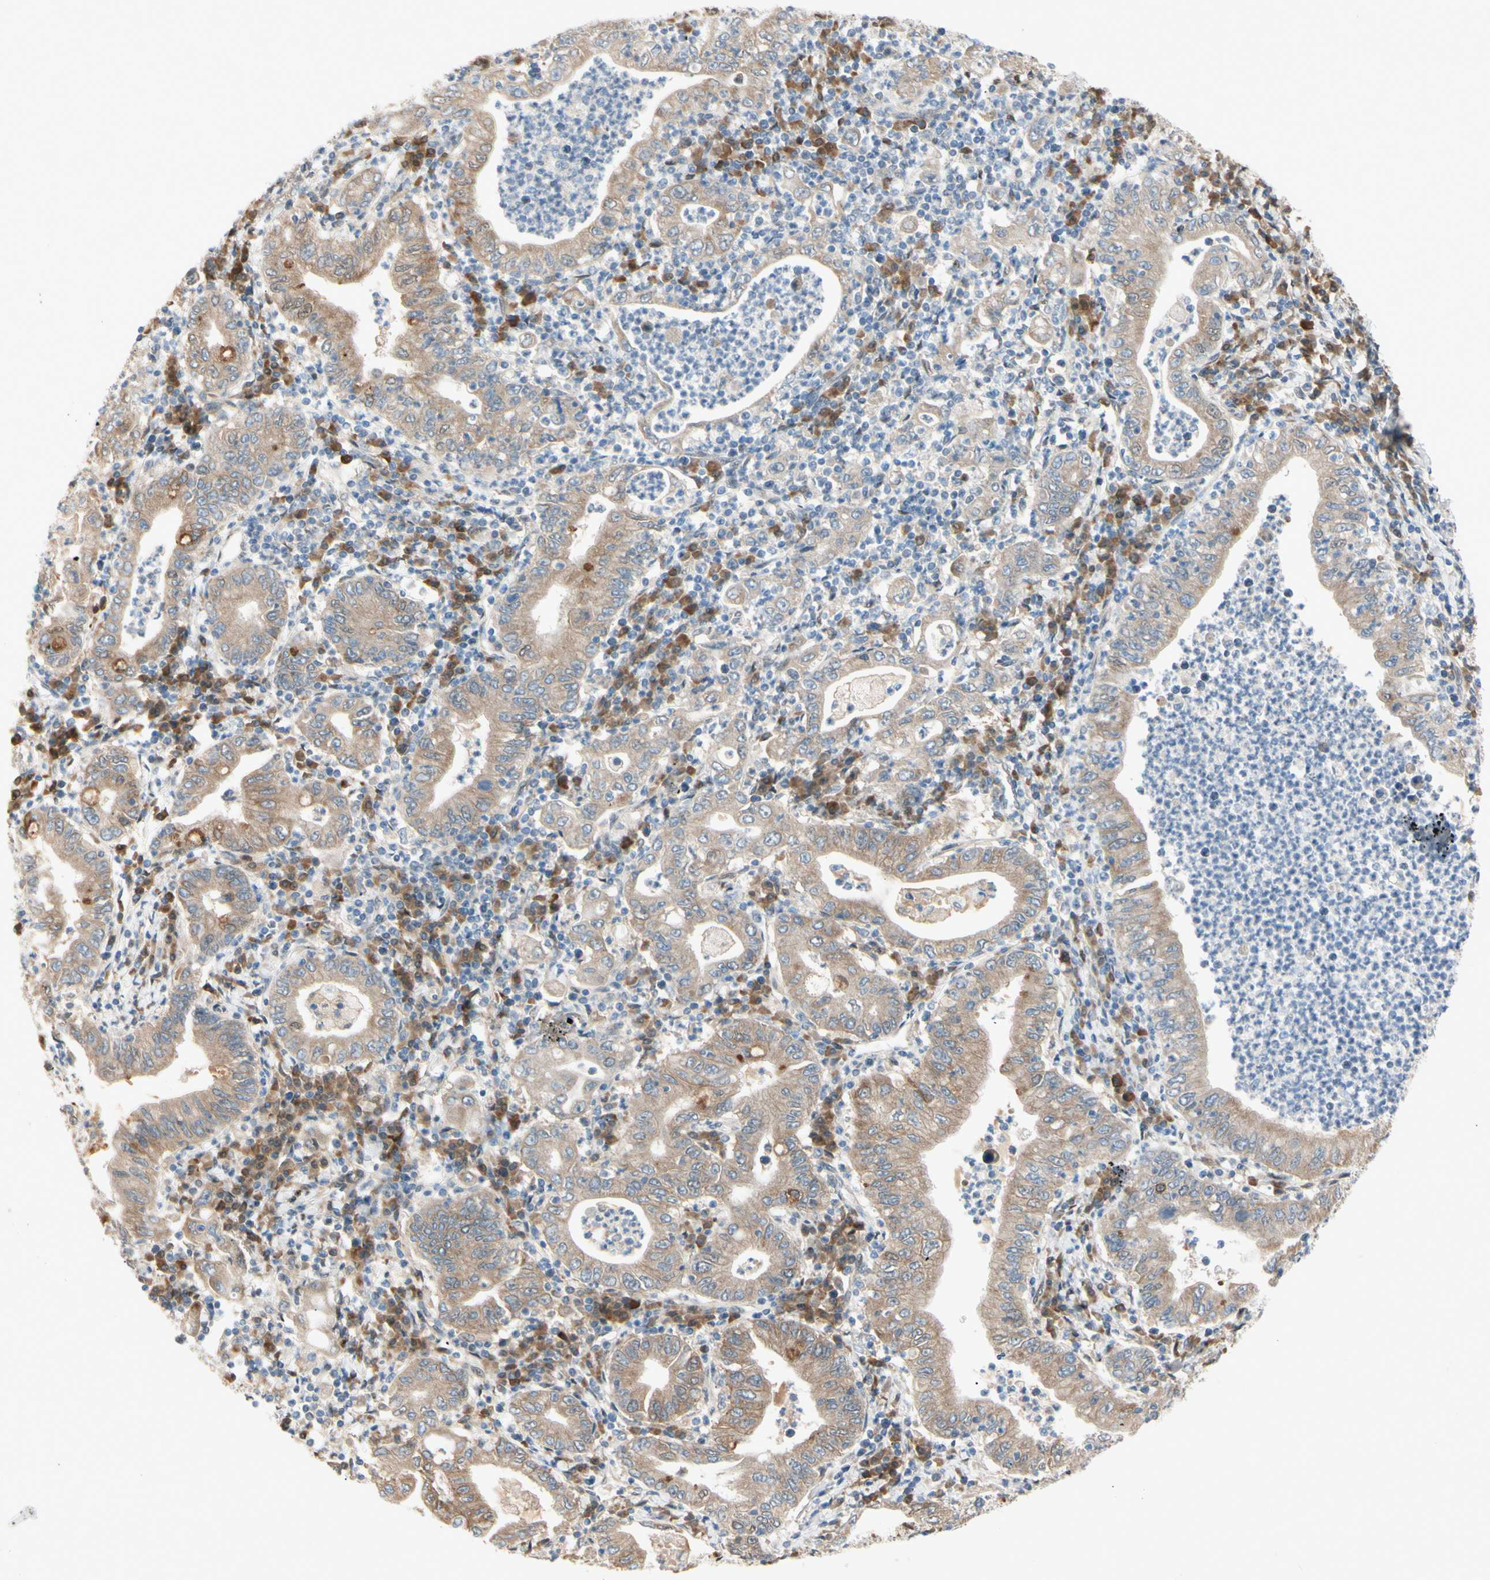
{"staining": {"intensity": "moderate", "quantity": ">75%", "location": "cytoplasmic/membranous"}, "tissue": "stomach cancer", "cell_type": "Tumor cells", "image_type": "cancer", "snomed": [{"axis": "morphology", "description": "Normal tissue, NOS"}, {"axis": "morphology", "description": "Adenocarcinoma, NOS"}, {"axis": "topography", "description": "Esophagus"}, {"axis": "topography", "description": "Stomach, upper"}, {"axis": "topography", "description": "Peripheral nerve tissue"}], "caption": "Moderate cytoplasmic/membranous protein staining is appreciated in about >75% of tumor cells in stomach cancer.", "gene": "PTTG1", "patient": {"sex": "male", "age": 62}}